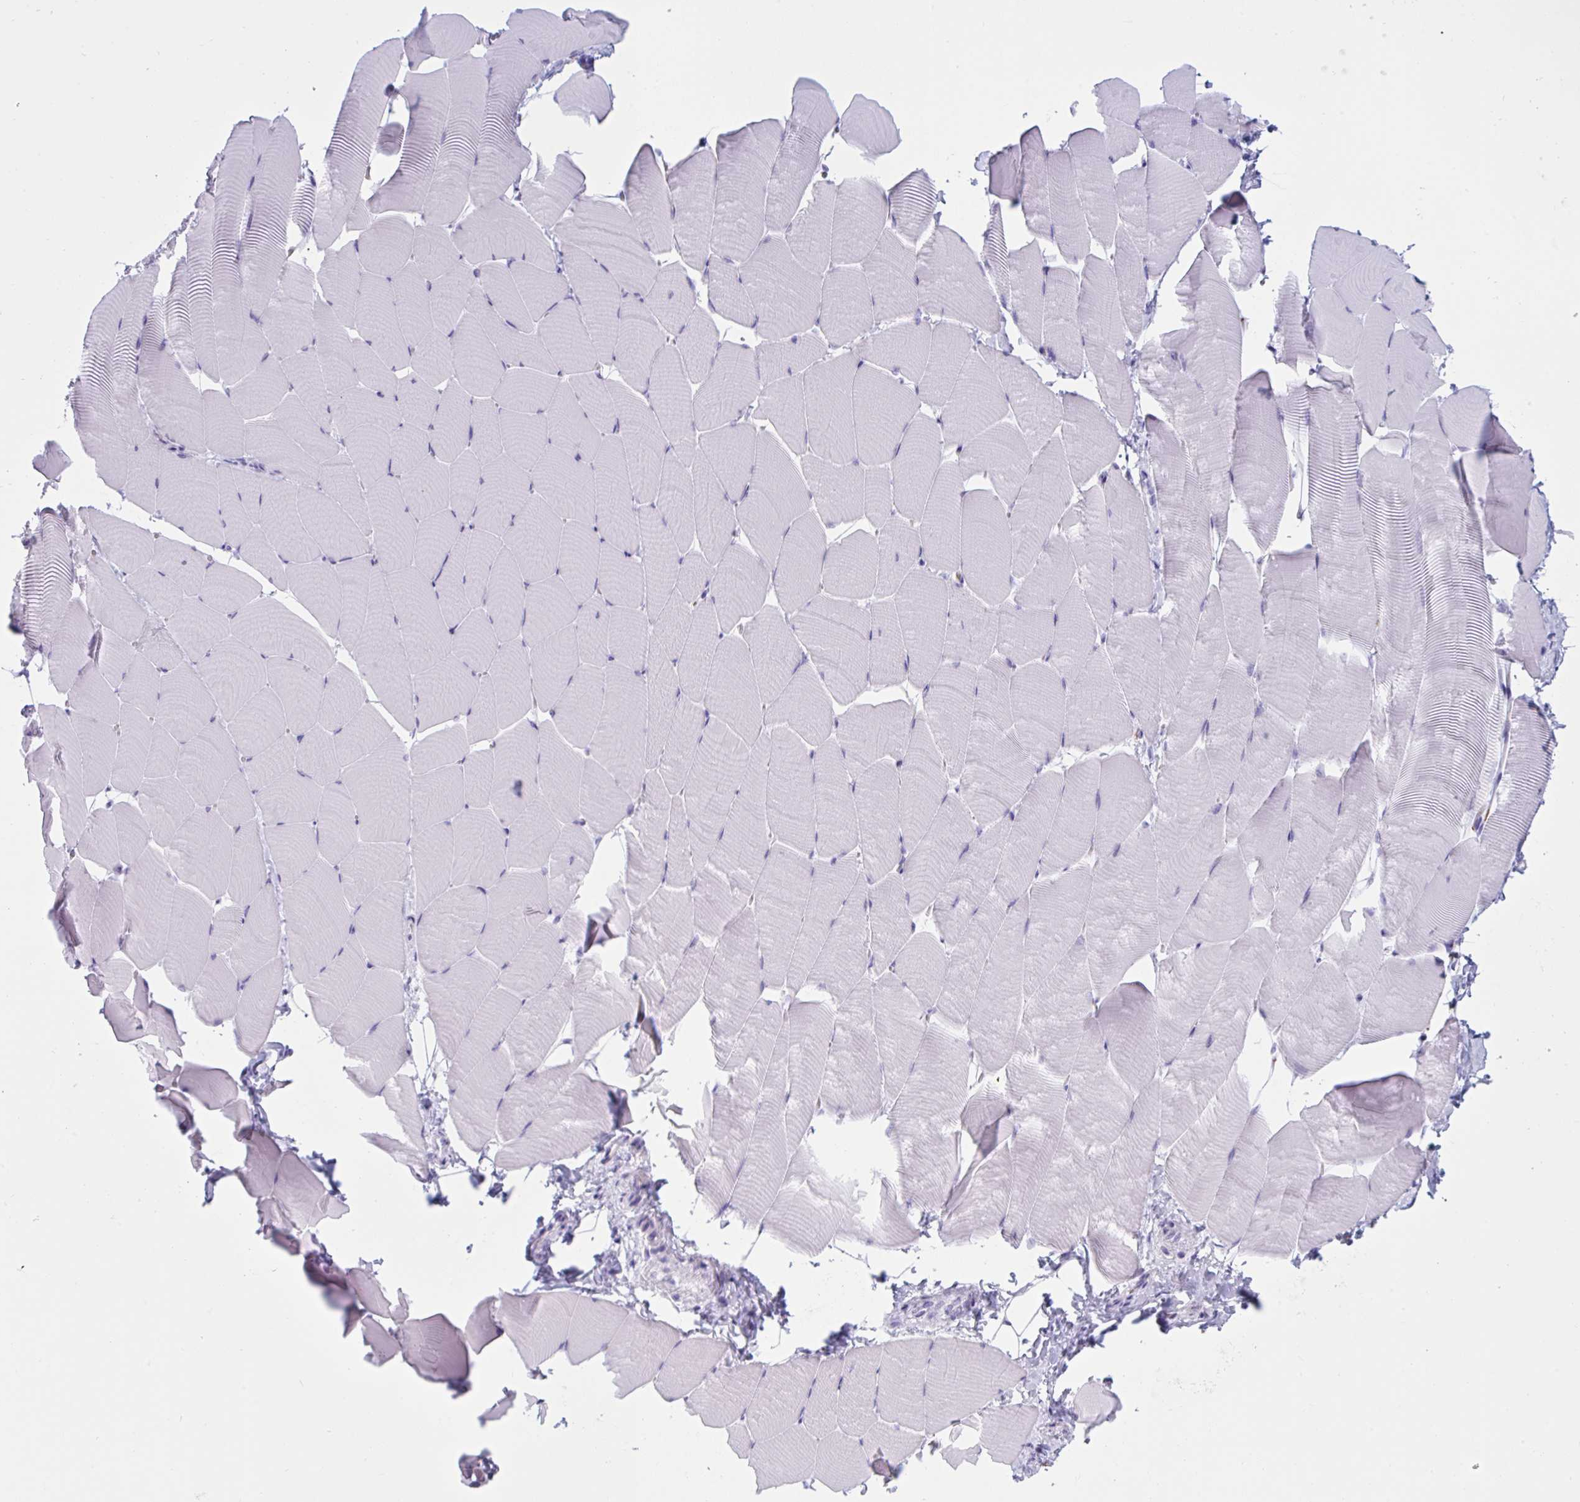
{"staining": {"intensity": "negative", "quantity": "none", "location": "none"}, "tissue": "skeletal muscle", "cell_type": "Myocytes", "image_type": "normal", "snomed": [{"axis": "morphology", "description": "Normal tissue, NOS"}, {"axis": "topography", "description": "Skeletal muscle"}], "caption": "Photomicrograph shows no protein expression in myocytes of unremarkable skeletal muscle.", "gene": "SLC2A1", "patient": {"sex": "male", "age": 25}}